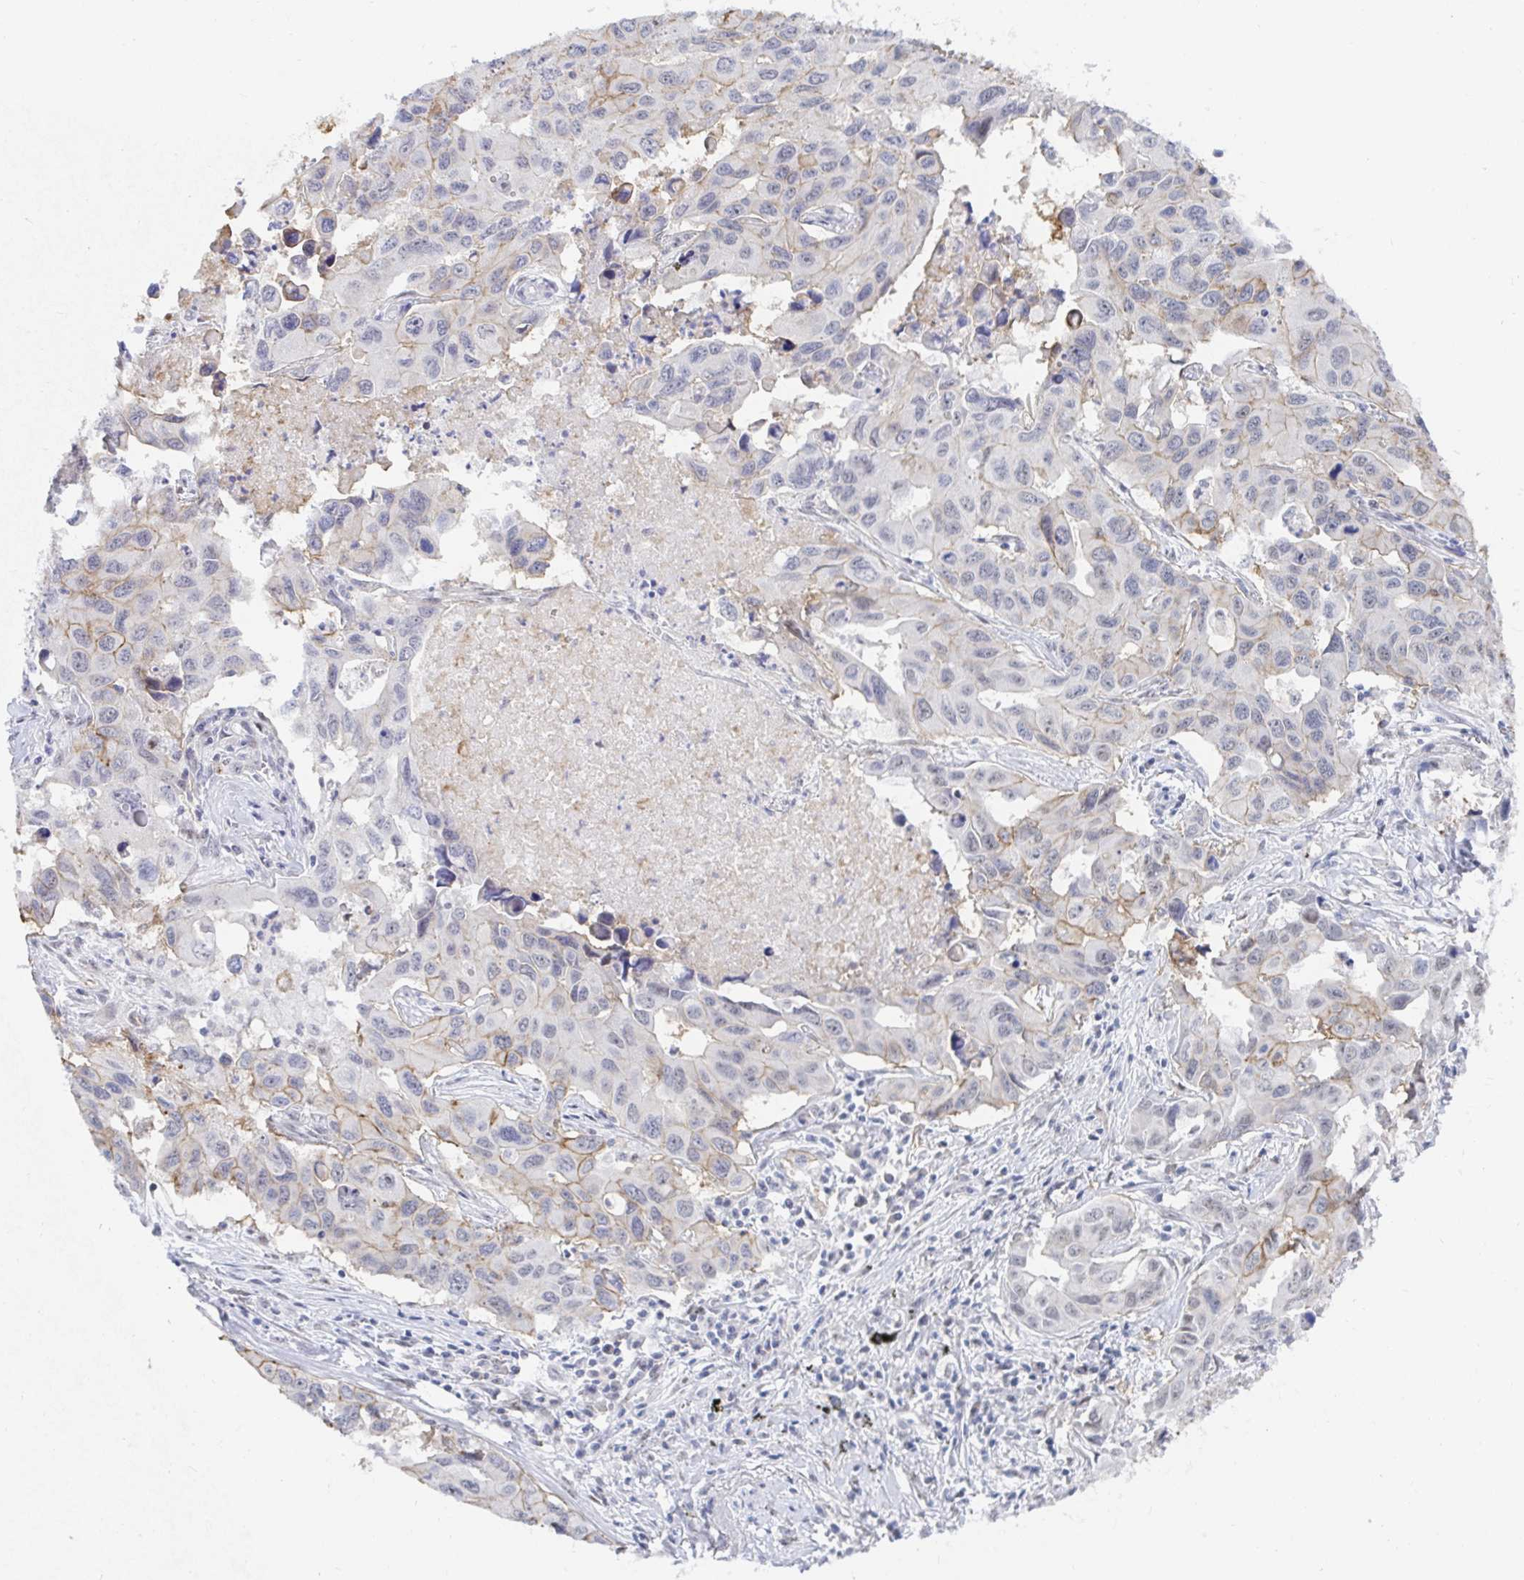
{"staining": {"intensity": "moderate", "quantity": "25%-75%", "location": "cytoplasmic/membranous"}, "tissue": "lung cancer", "cell_type": "Tumor cells", "image_type": "cancer", "snomed": [{"axis": "morphology", "description": "Adenocarcinoma, NOS"}, {"axis": "topography", "description": "Lung"}], "caption": "DAB (3,3'-diaminobenzidine) immunohistochemical staining of lung cancer demonstrates moderate cytoplasmic/membranous protein staining in about 25%-75% of tumor cells.", "gene": "COL28A1", "patient": {"sex": "male", "age": 64}}